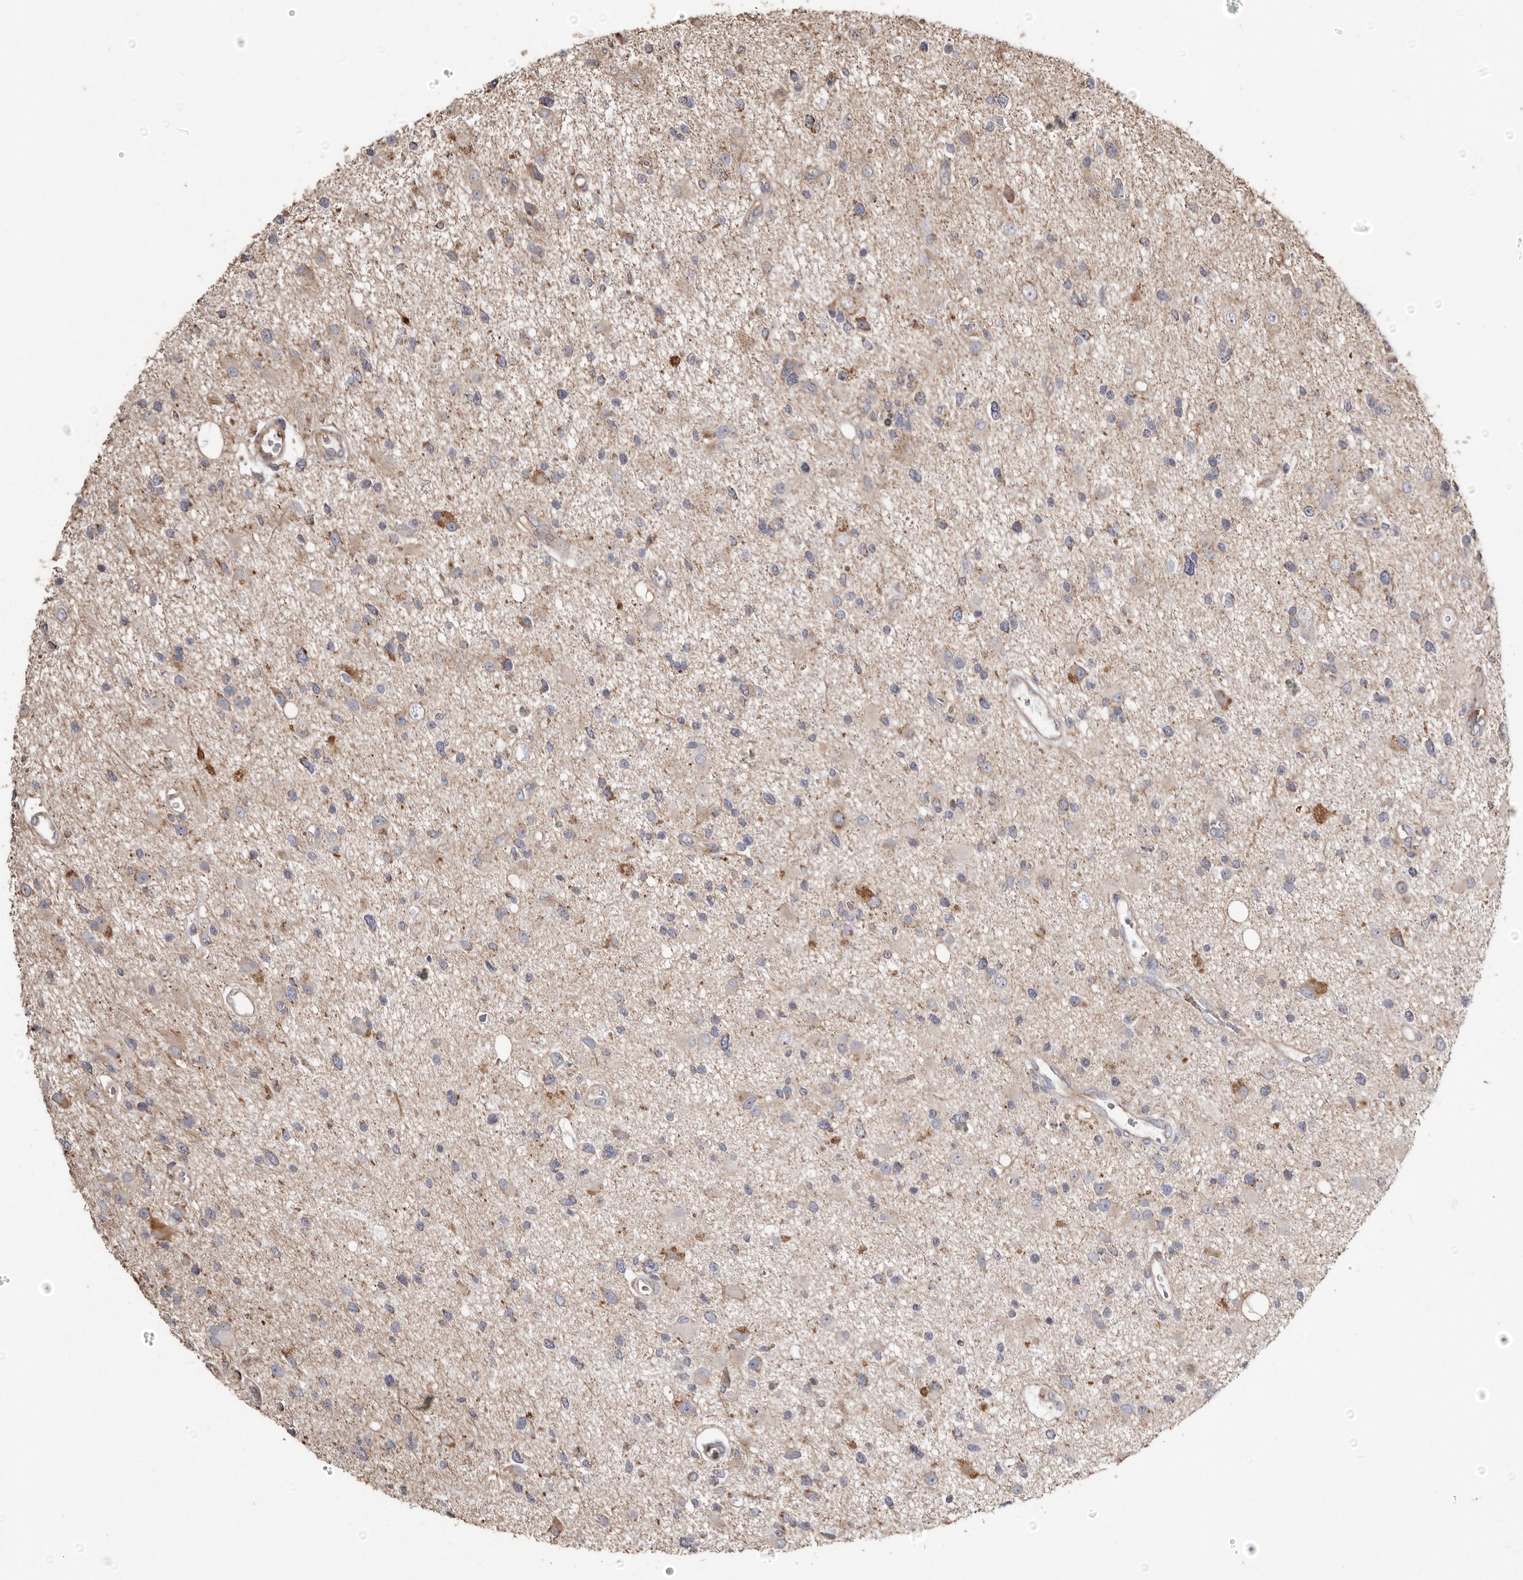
{"staining": {"intensity": "moderate", "quantity": "<25%", "location": "cytoplasmic/membranous"}, "tissue": "glioma", "cell_type": "Tumor cells", "image_type": "cancer", "snomed": [{"axis": "morphology", "description": "Glioma, malignant, High grade"}, {"axis": "topography", "description": "Brain"}], "caption": "IHC of human glioma demonstrates low levels of moderate cytoplasmic/membranous positivity in about <25% of tumor cells.", "gene": "MACC1", "patient": {"sex": "male", "age": 33}}